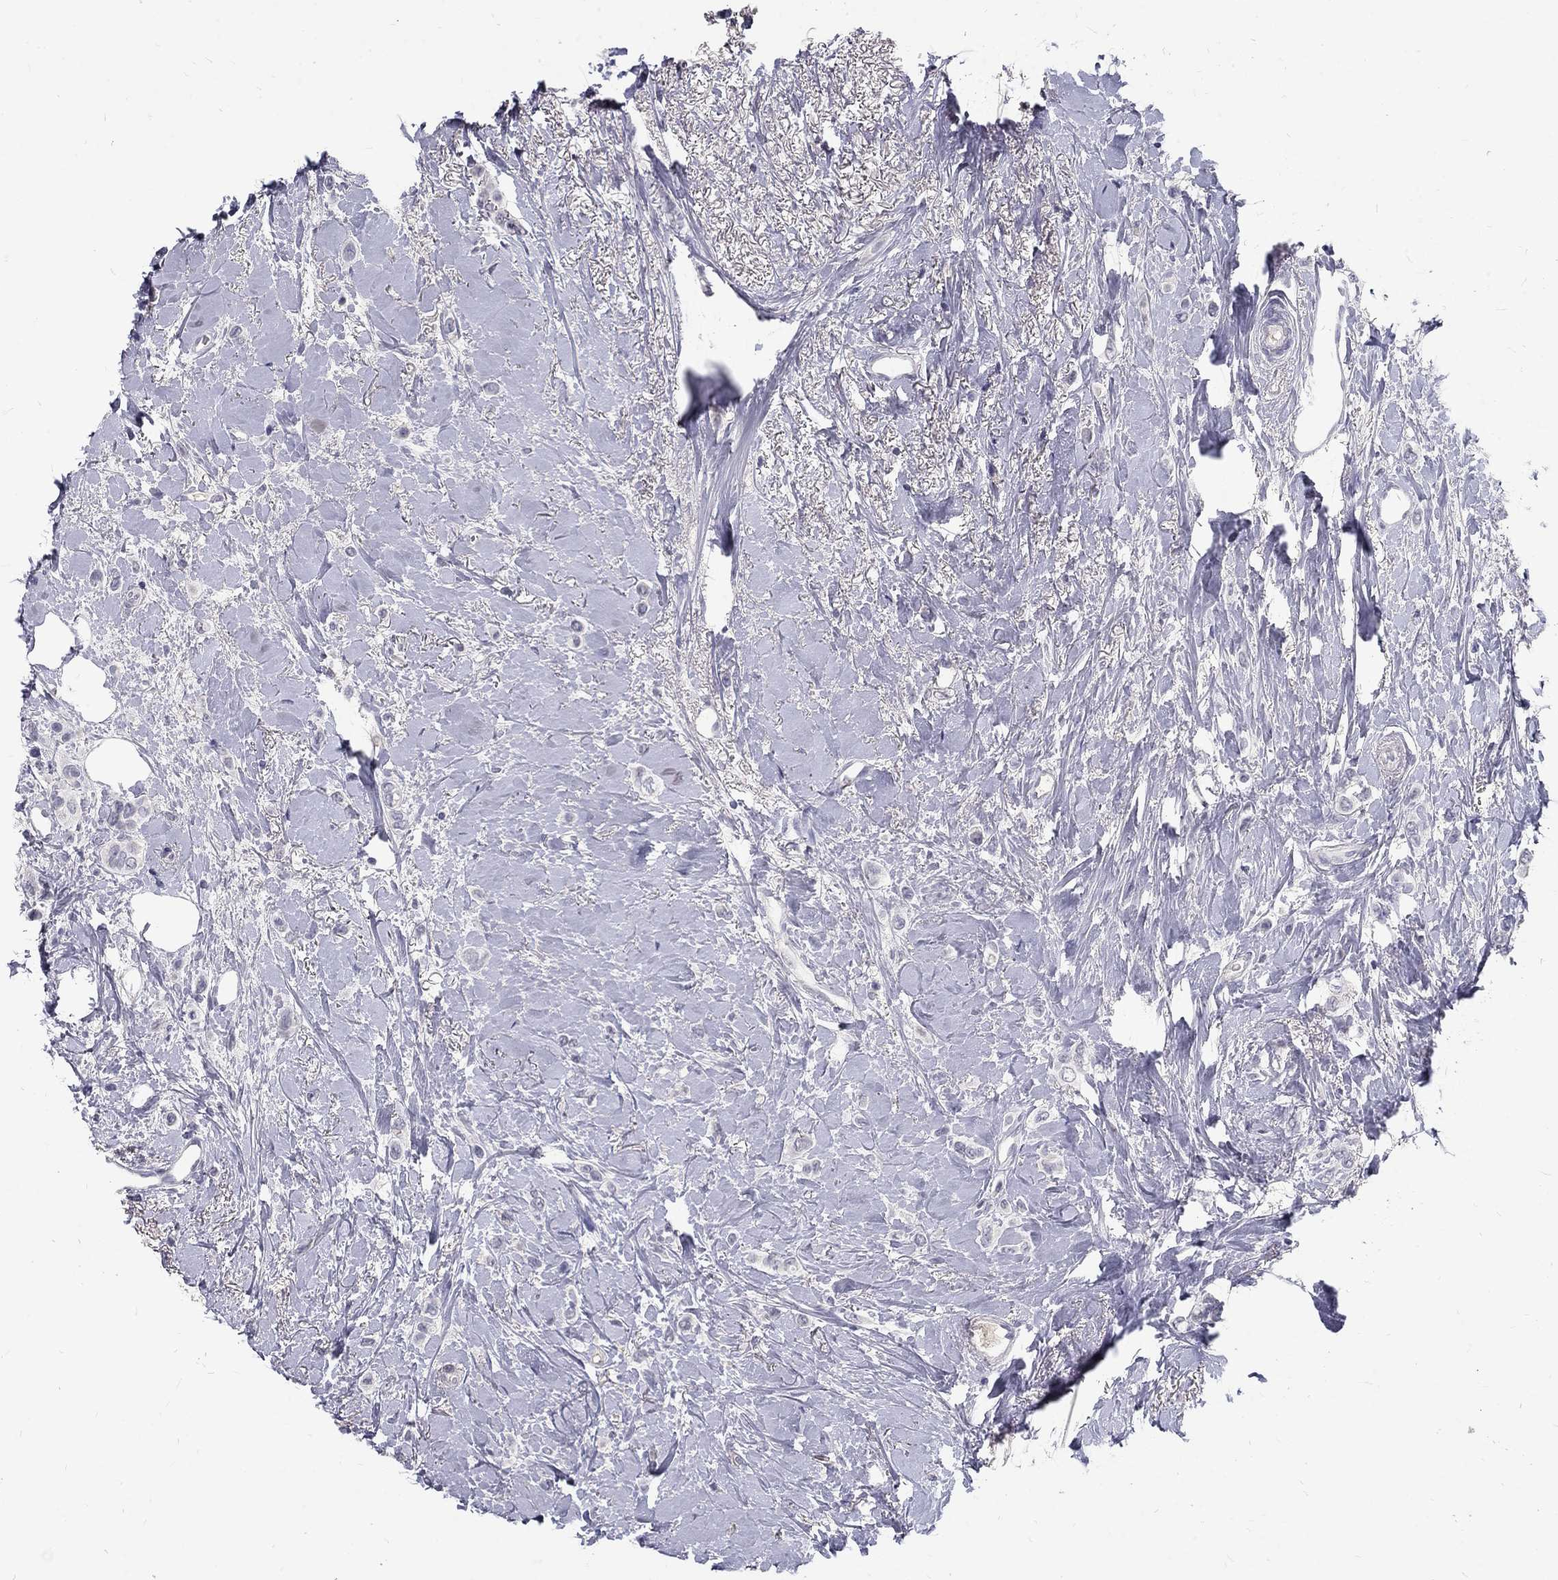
{"staining": {"intensity": "negative", "quantity": "none", "location": "none"}, "tissue": "breast cancer", "cell_type": "Tumor cells", "image_type": "cancer", "snomed": [{"axis": "morphology", "description": "Lobular carcinoma"}, {"axis": "topography", "description": "Breast"}], "caption": "Human lobular carcinoma (breast) stained for a protein using immunohistochemistry (IHC) displays no staining in tumor cells.", "gene": "NOS1", "patient": {"sex": "female", "age": 66}}